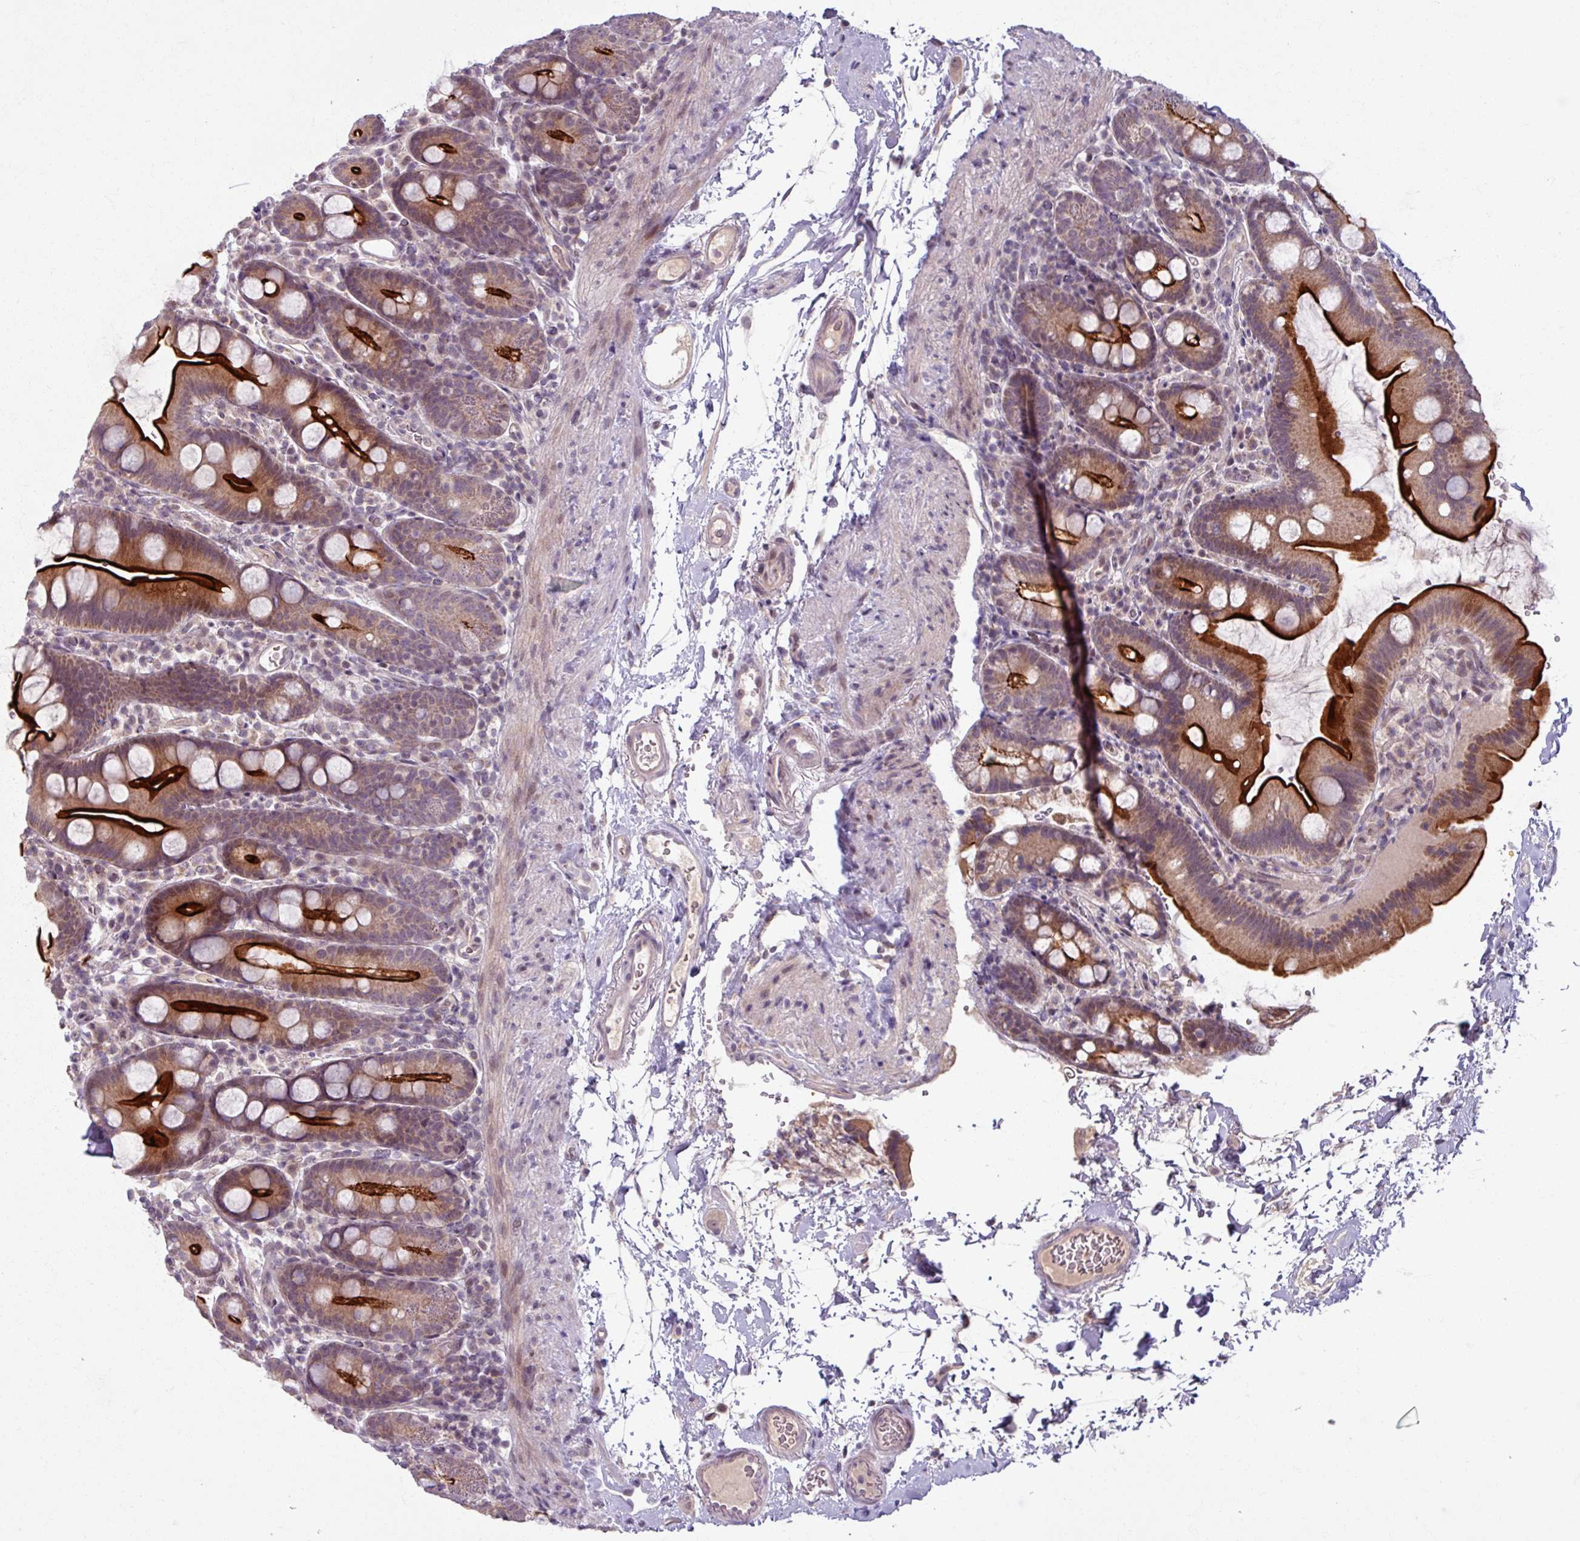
{"staining": {"intensity": "strong", "quantity": "25%-75%", "location": "cytoplasmic/membranous"}, "tissue": "small intestine", "cell_type": "Glandular cells", "image_type": "normal", "snomed": [{"axis": "morphology", "description": "Normal tissue, NOS"}, {"axis": "topography", "description": "Small intestine"}], "caption": "A brown stain labels strong cytoplasmic/membranous staining of a protein in glandular cells of unremarkable human small intestine. The protein is shown in brown color, while the nuclei are stained blue.", "gene": "OGFOD3", "patient": {"sex": "female", "age": 68}}